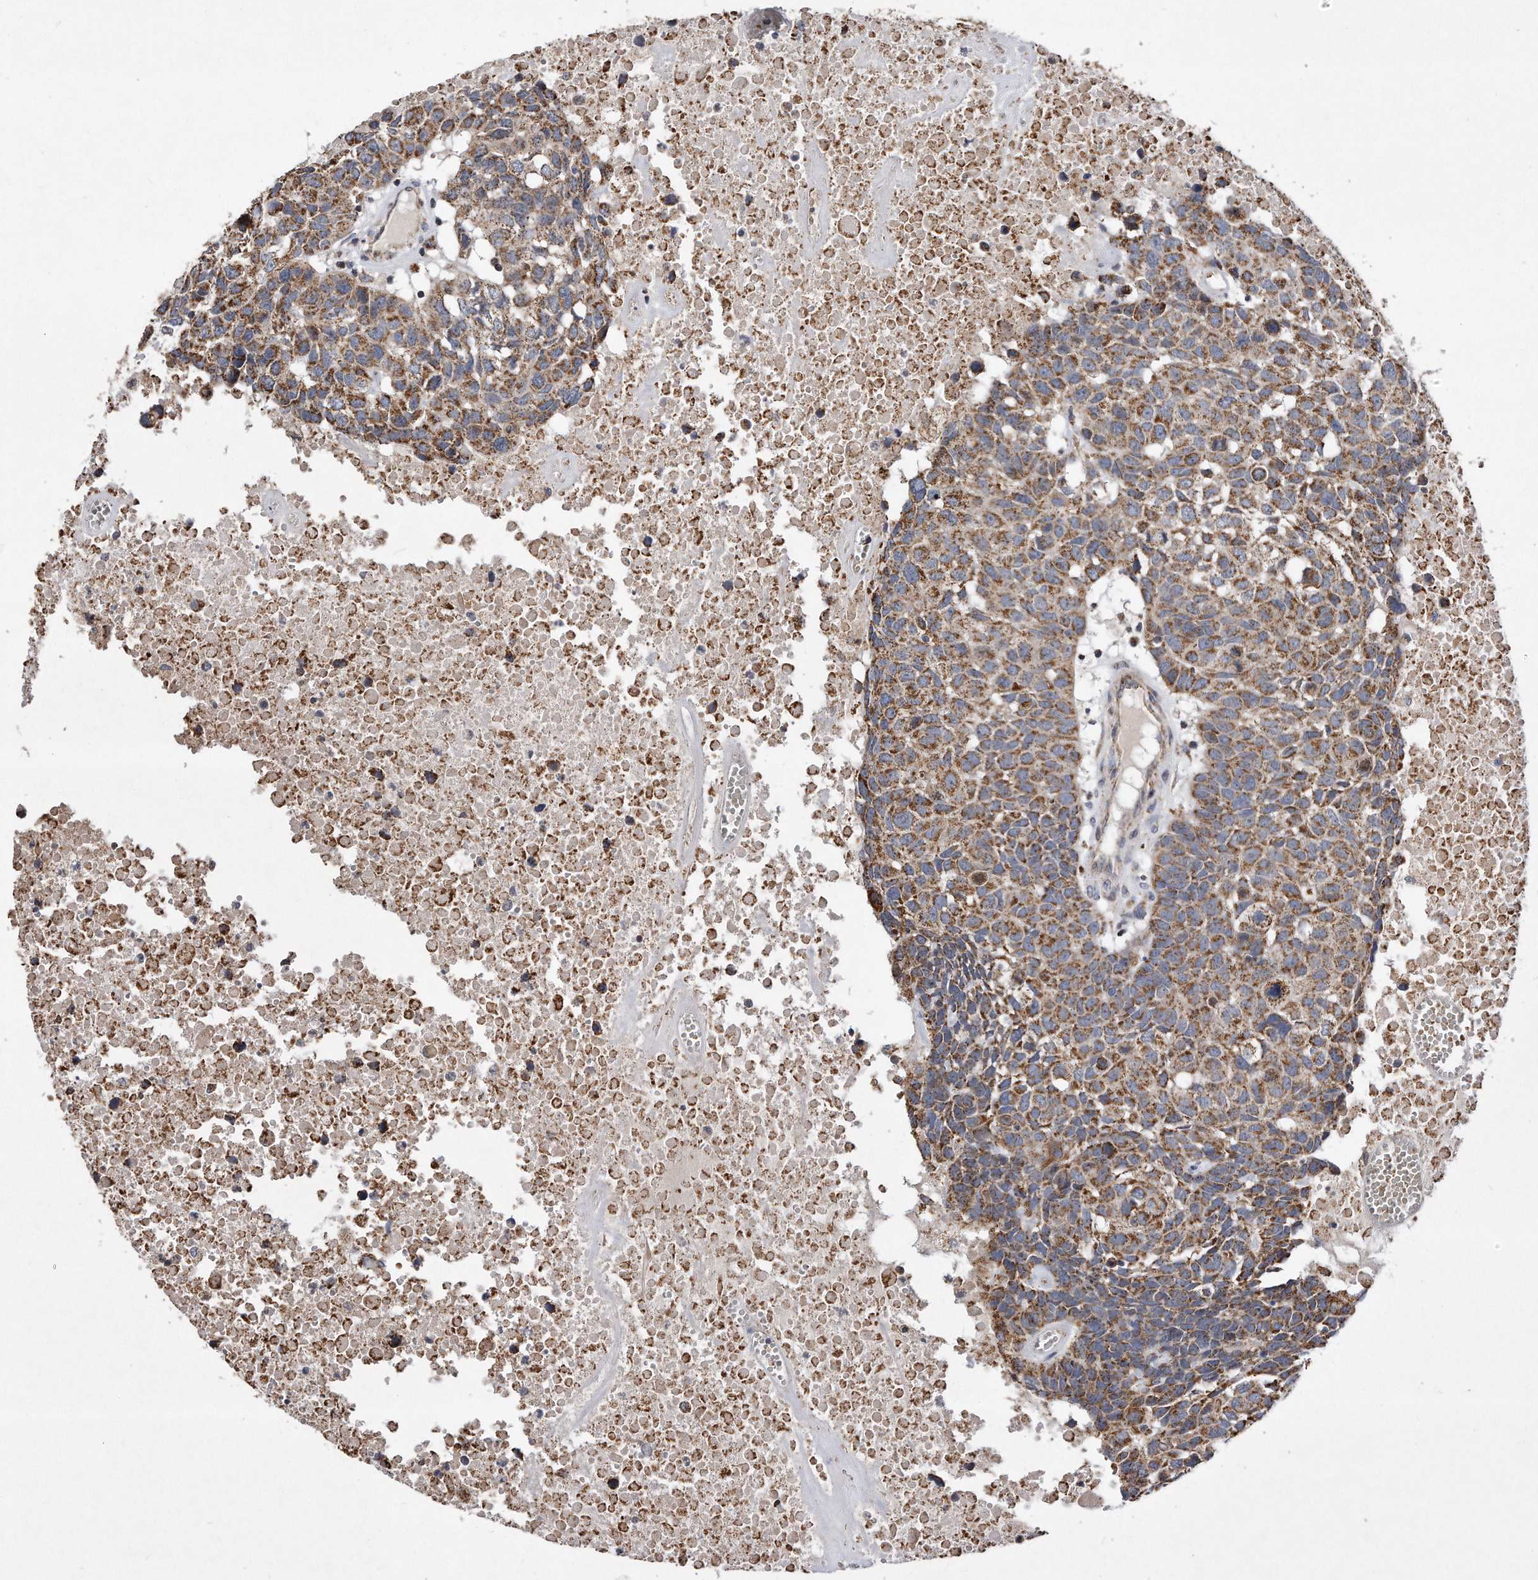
{"staining": {"intensity": "moderate", "quantity": ">75%", "location": "cytoplasmic/membranous"}, "tissue": "head and neck cancer", "cell_type": "Tumor cells", "image_type": "cancer", "snomed": [{"axis": "morphology", "description": "Squamous cell carcinoma, NOS"}, {"axis": "topography", "description": "Head-Neck"}], "caption": "Tumor cells reveal medium levels of moderate cytoplasmic/membranous positivity in about >75% of cells in human head and neck squamous cell carcinoma.", "gene": "PPP5C", "patient": {"sex": "male", "age": 66}}